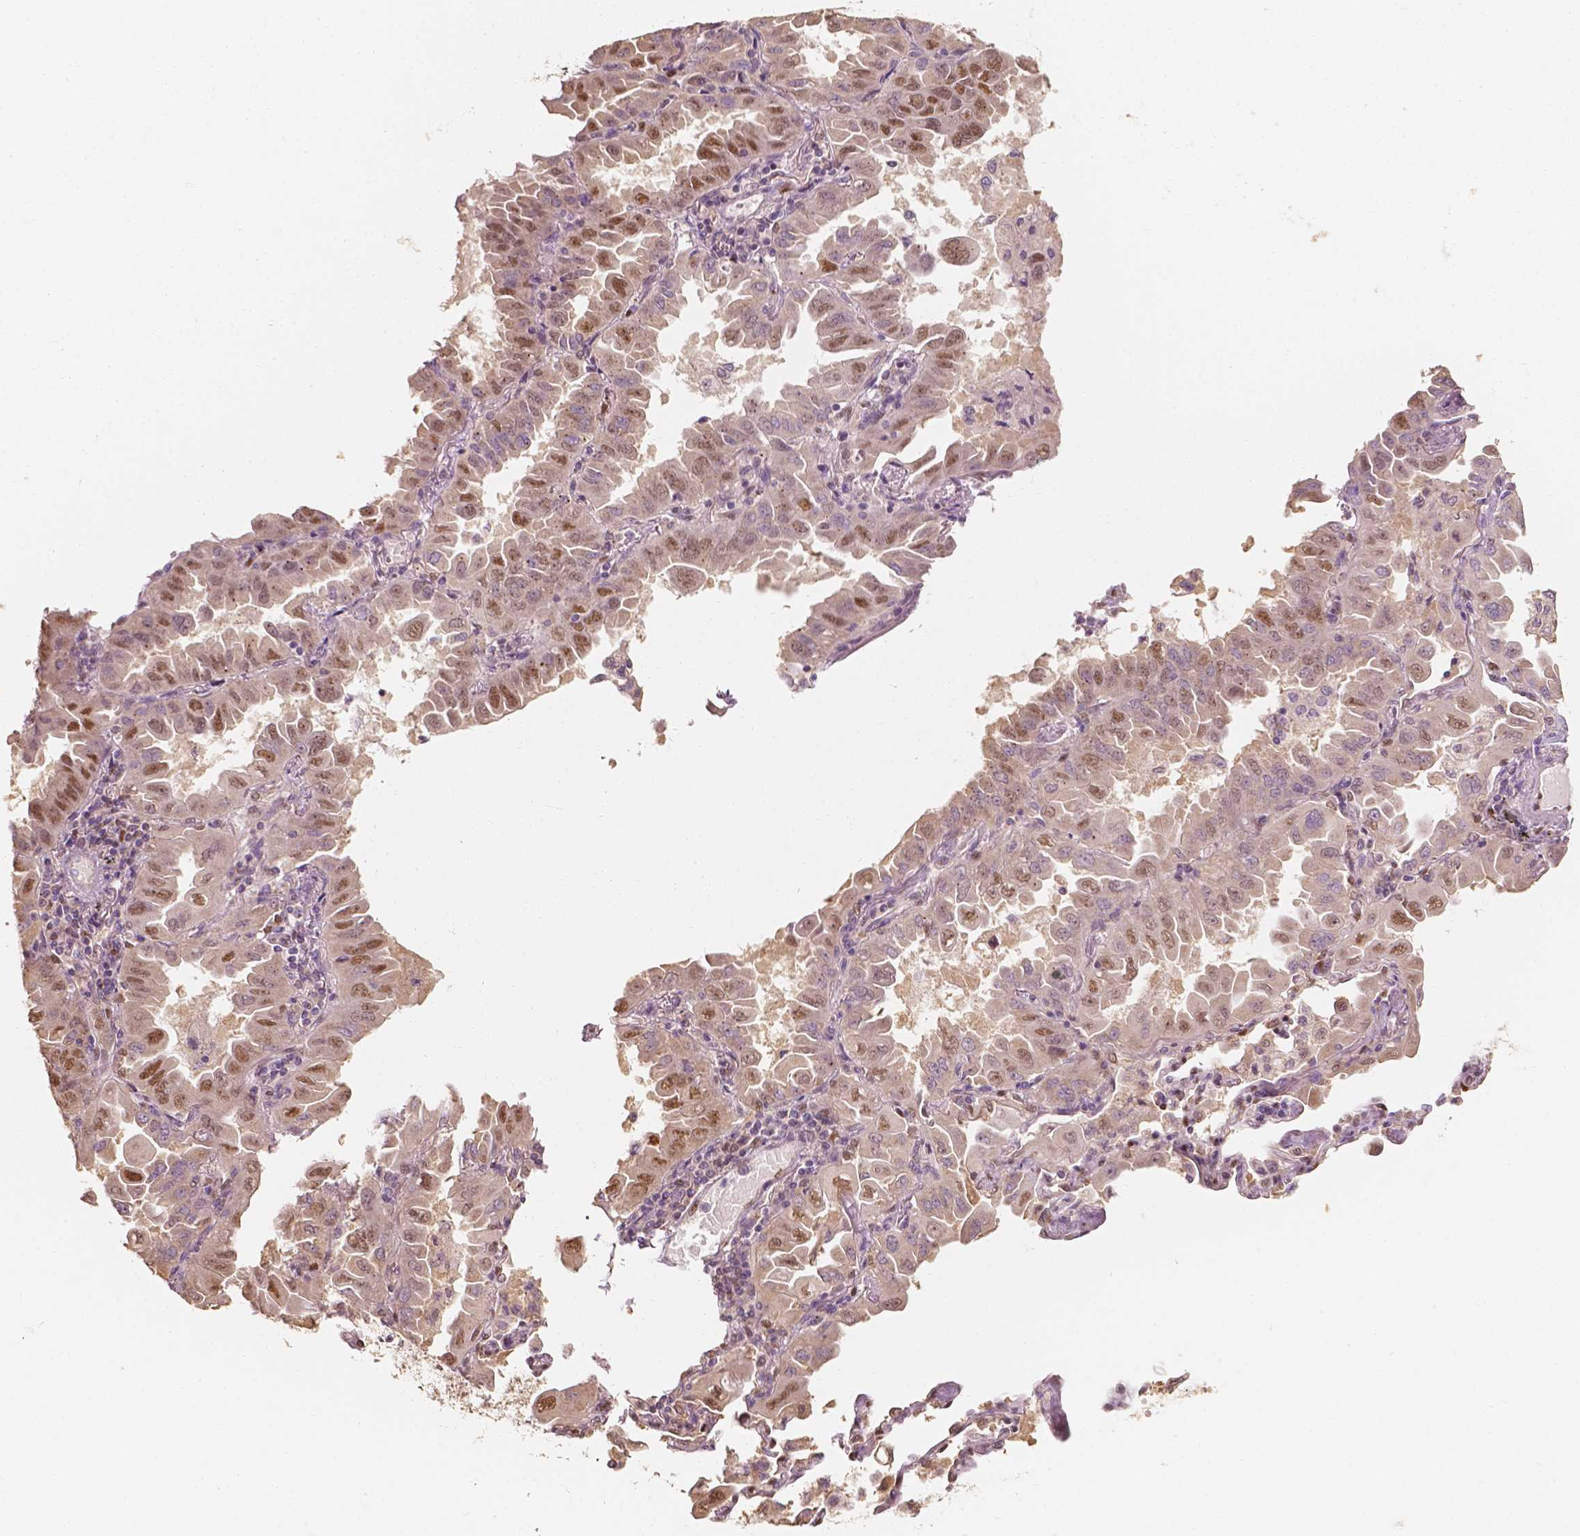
{"staining": {"intensity": "moderate", "quantity": "25%-75%", "location": "nuclear"}, "tissue": "lung cancer", "cell_type": "Tumor cells", "image_type": "cancer", "snomed": [{"axis": "morphology", "description": "Adenocarcinoma, NOS"}, {"axis": "topography", "description": "Lung"}], "caption": "Protein expression analysis of human adenocarcinoma (lung) reveals moderate nuclear positivity in approximately 25%-75% of tumor cells.", "gene": "TBC1D17", "patient": {"sex": "male", "age": 64}}